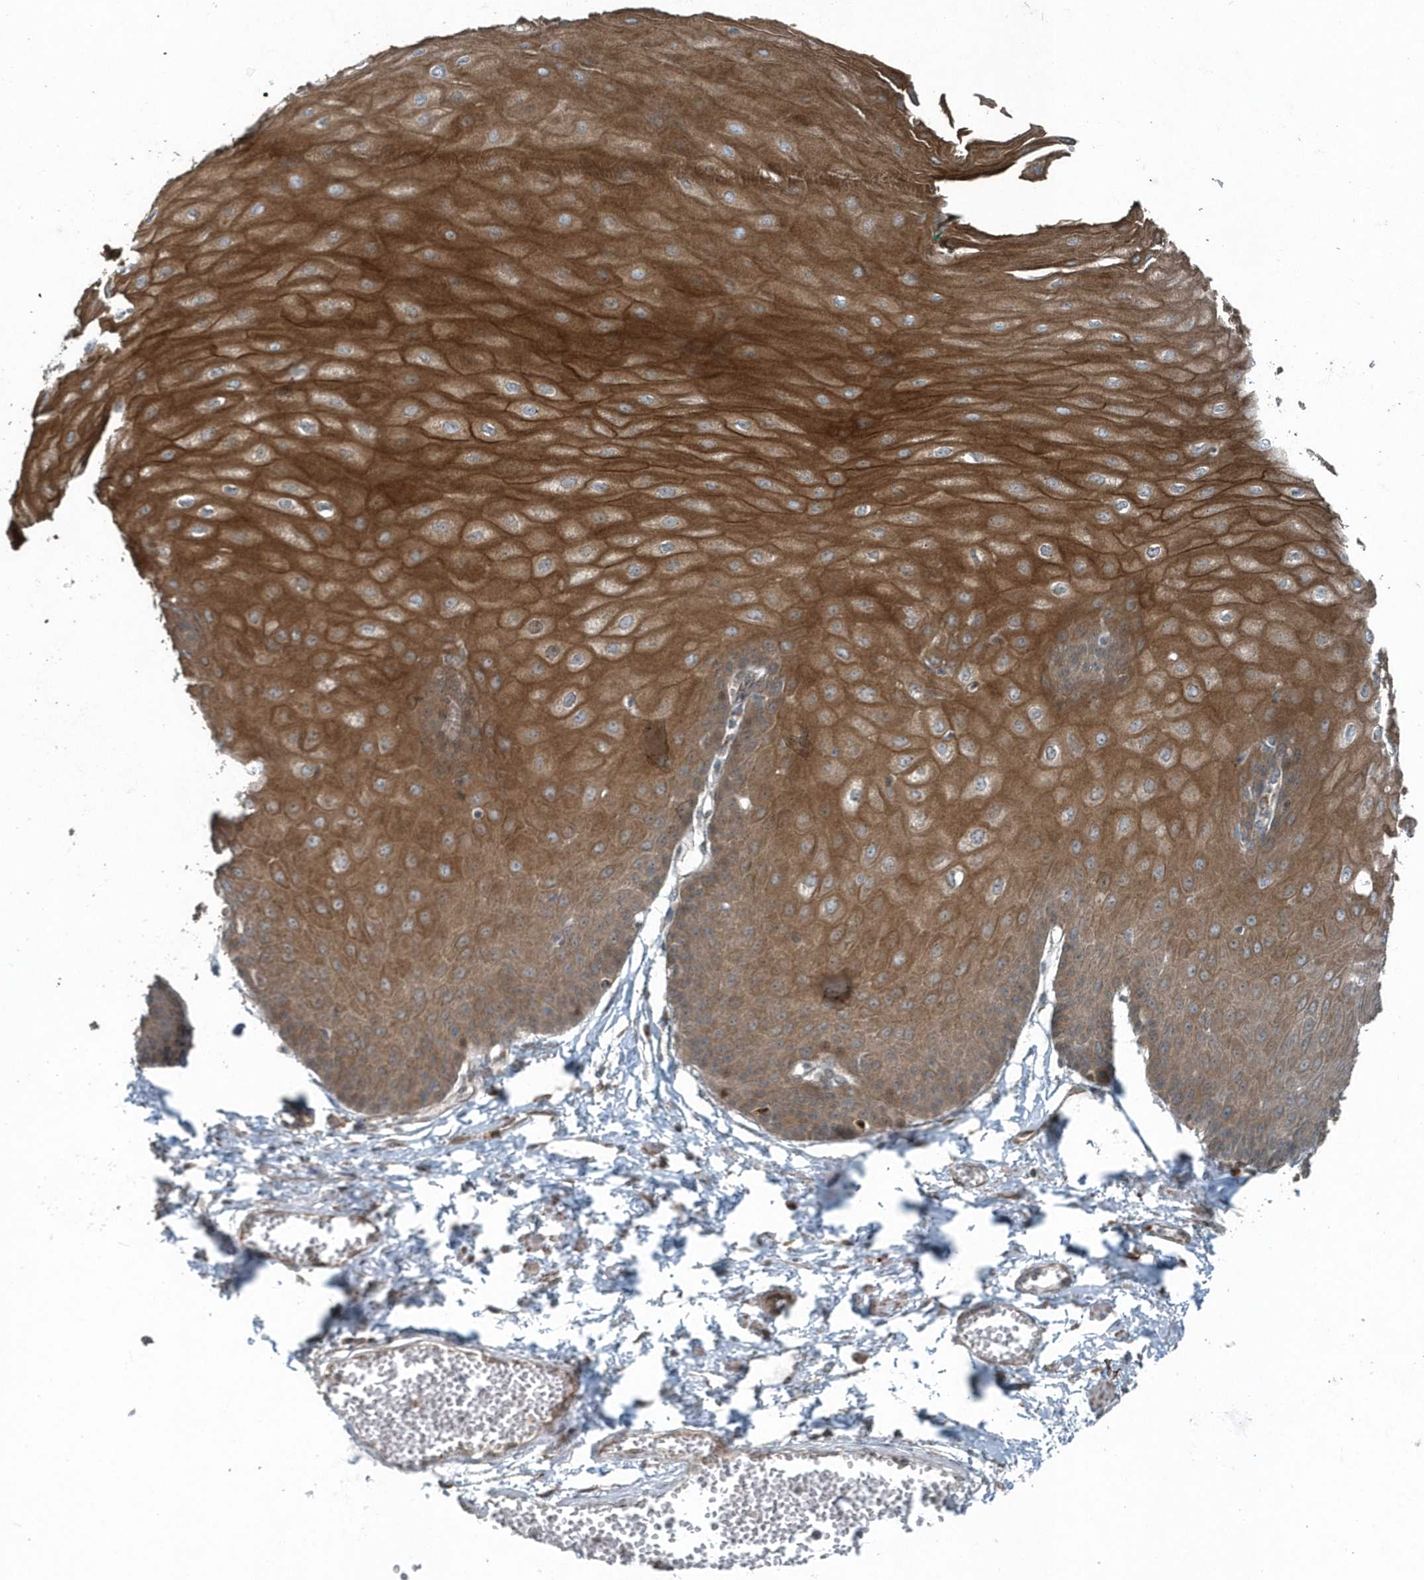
{"staining": {"intensity": "strong", "quantity": ">75%", "location": "cytoplasmic/membranous"}, "tissue": "esophagus", "cell_type": "Squamous epithelial cells", "image_type": "normal", "snomed": [{"axis": "morphology", "description": "Normal tissue, NOS"}, {"axis": "topography", "description": "Esophagus"}], "caption": "High-power microscopy captured an immunohistochemistry (IHC) photomicrograph of benign esophagus, revealing strong cytoplasmic/membranous positivity in approximately >75% of squamous epithelial cells.", "gene": "GCC2", "patient": {"sex": "male", "age": 60}}